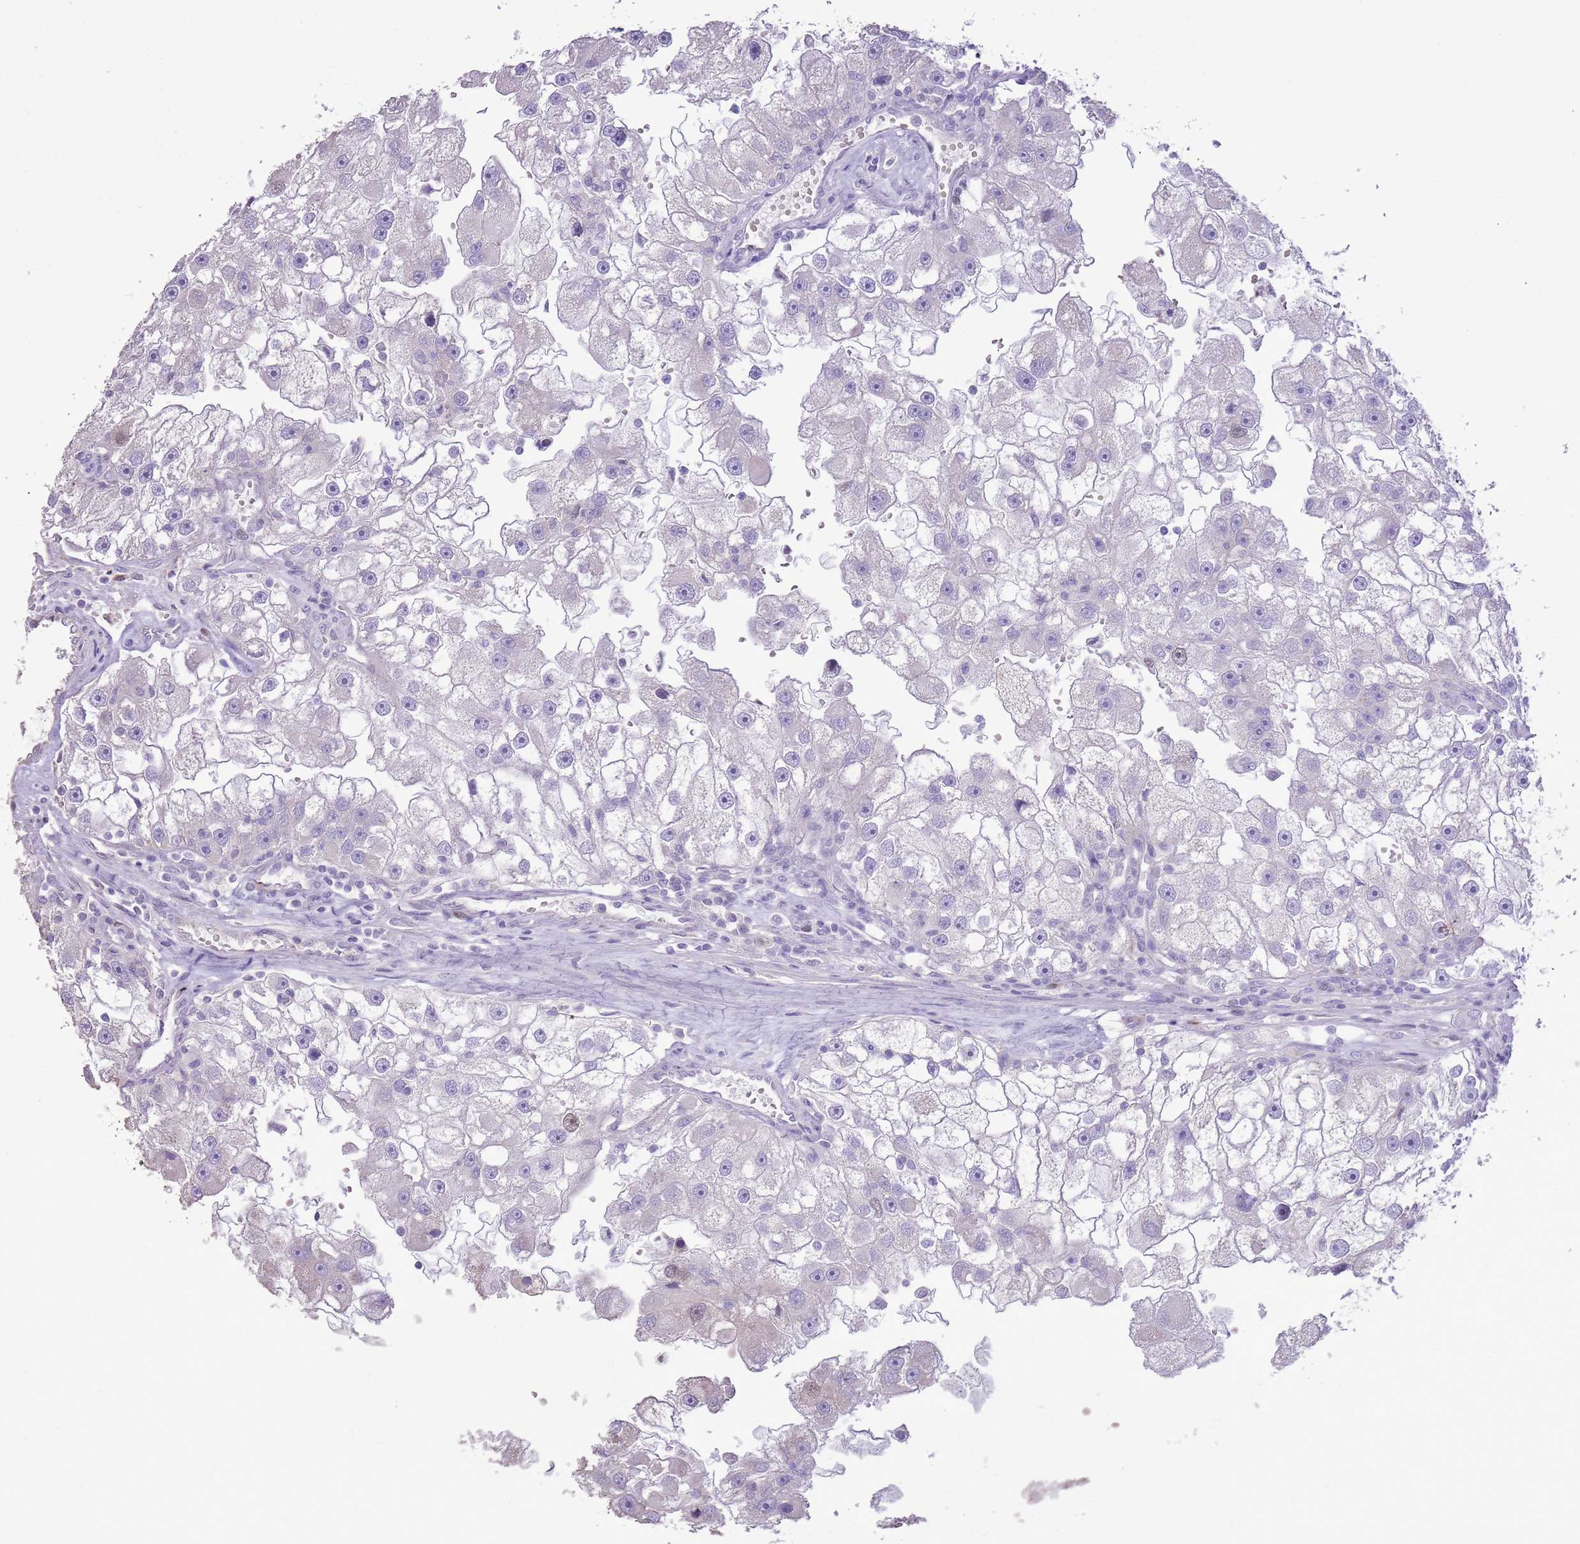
{"staining": {"intensity": "negative", "quantity": "none", "location": "none"}, "tissue": "renal cancer", "cell_type": "Tumor cells", "image_type": "cancer", "snomed": [{"axis": "morphology", "description": "Adenocarcinoma, NOS"}, {"axis": "topography", "description": "Kidney"}], "caption": "This is a image of IHC staining of renal cancer (adenocarcinoma), which shows no positivity in tumor cells. (DAB (3,3'-diaminobenzidine) IHC visualized using brightfield microscopy, high magnification).", "gene": "GMNN", "patient": {"sex": "male", "age": 63}}